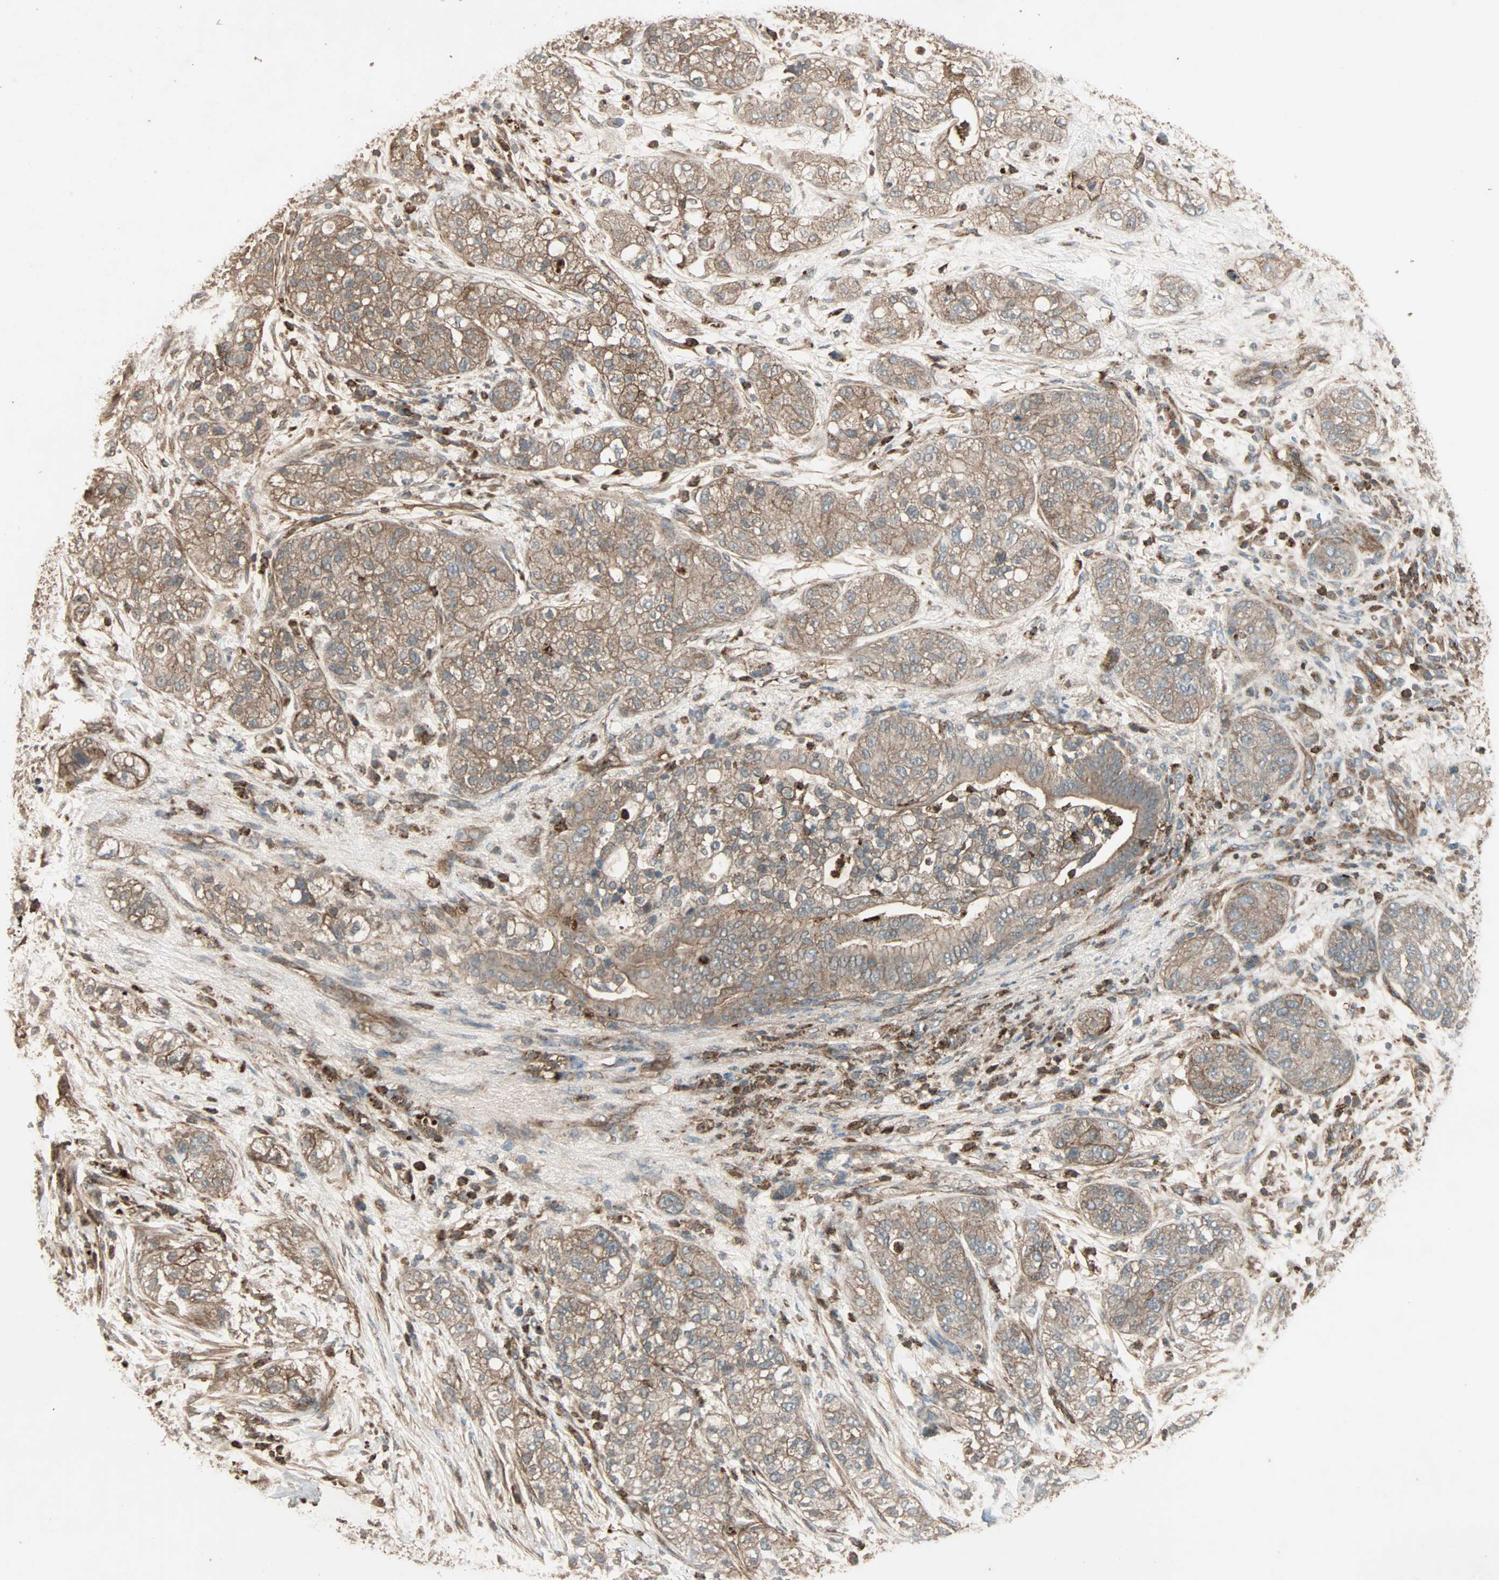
{"staining": {"intensity": "moderate", "quantity": ">75%", "location": "cytoplasmic/membranous"}, "tissue": "pancreatic cancer", "cell_type": "Tumor cells", "image_type": "cancer", "snomed": [{"axis": "morphology", "description": "Adenocarcinoma, NOS"}, {"axis": "topography", "description": "Pancreas"}], "caption": "Moderate cytoplasmic/membranous expression is identified in about >75% of tumor cells in adenocarcinoma (pancreatic).", "gene": "GCK", "patient": {"sex": "female", "age": 78}}